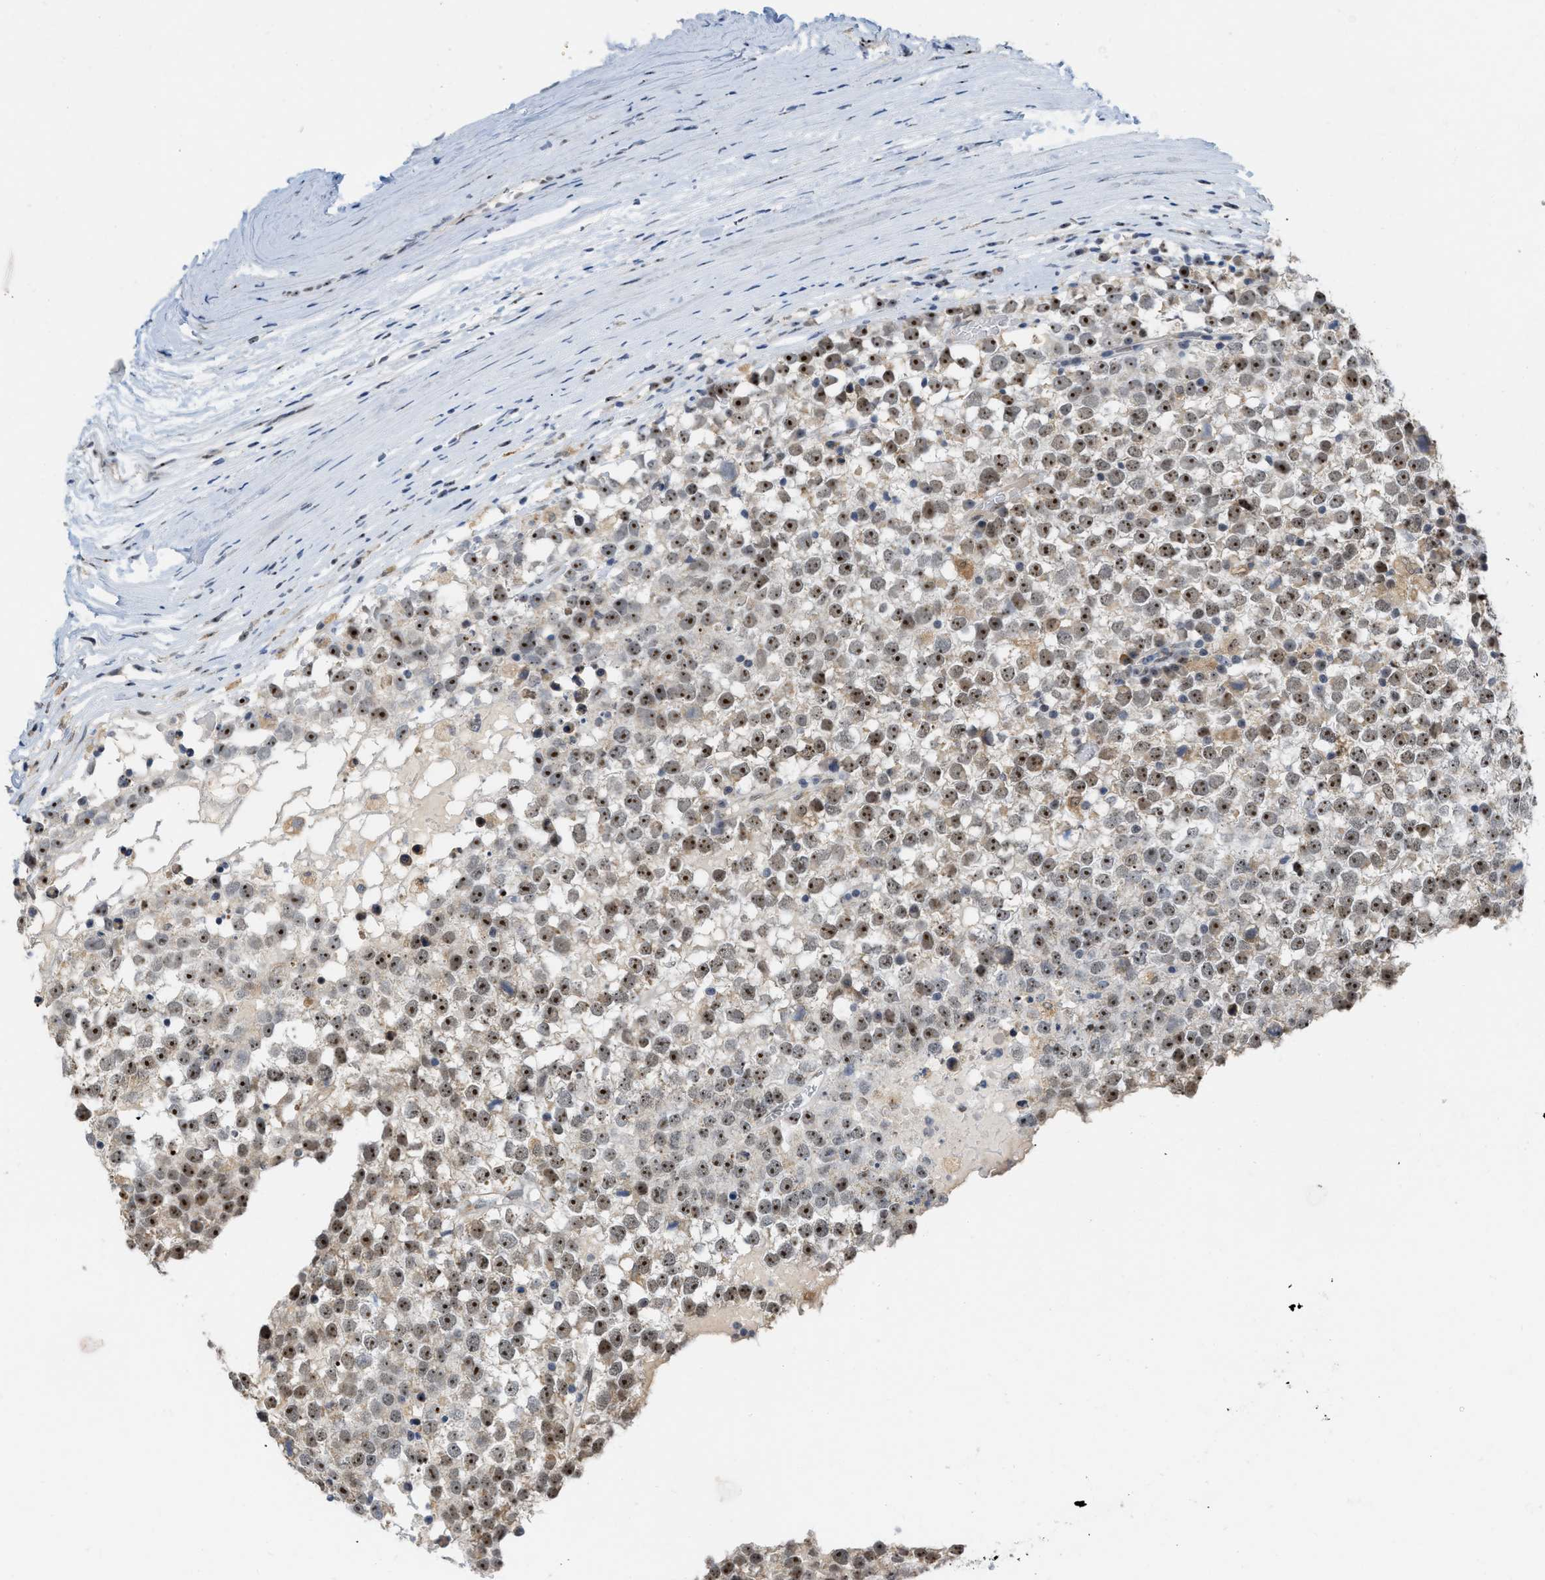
{"staining": {"intensity": "moderate", "quantity": ">75%", "location": "nuclear"}, "tissue": "testis cancer", "cell_type": "Tumor cells", "image_type": "cancer", "snomed": [{"axis": "morphology", "description": "Seminoma, NOS"}, {"axis": "topography", "description": "Testis"}], "caption": "This micrograph demonstrates IHC staining of testis seminoma, with medium moderate nuclear positivity in approximately >75% of tumor cells.", "gene": "ELAC2", "patient": {"sex": "male", "age": 65}}